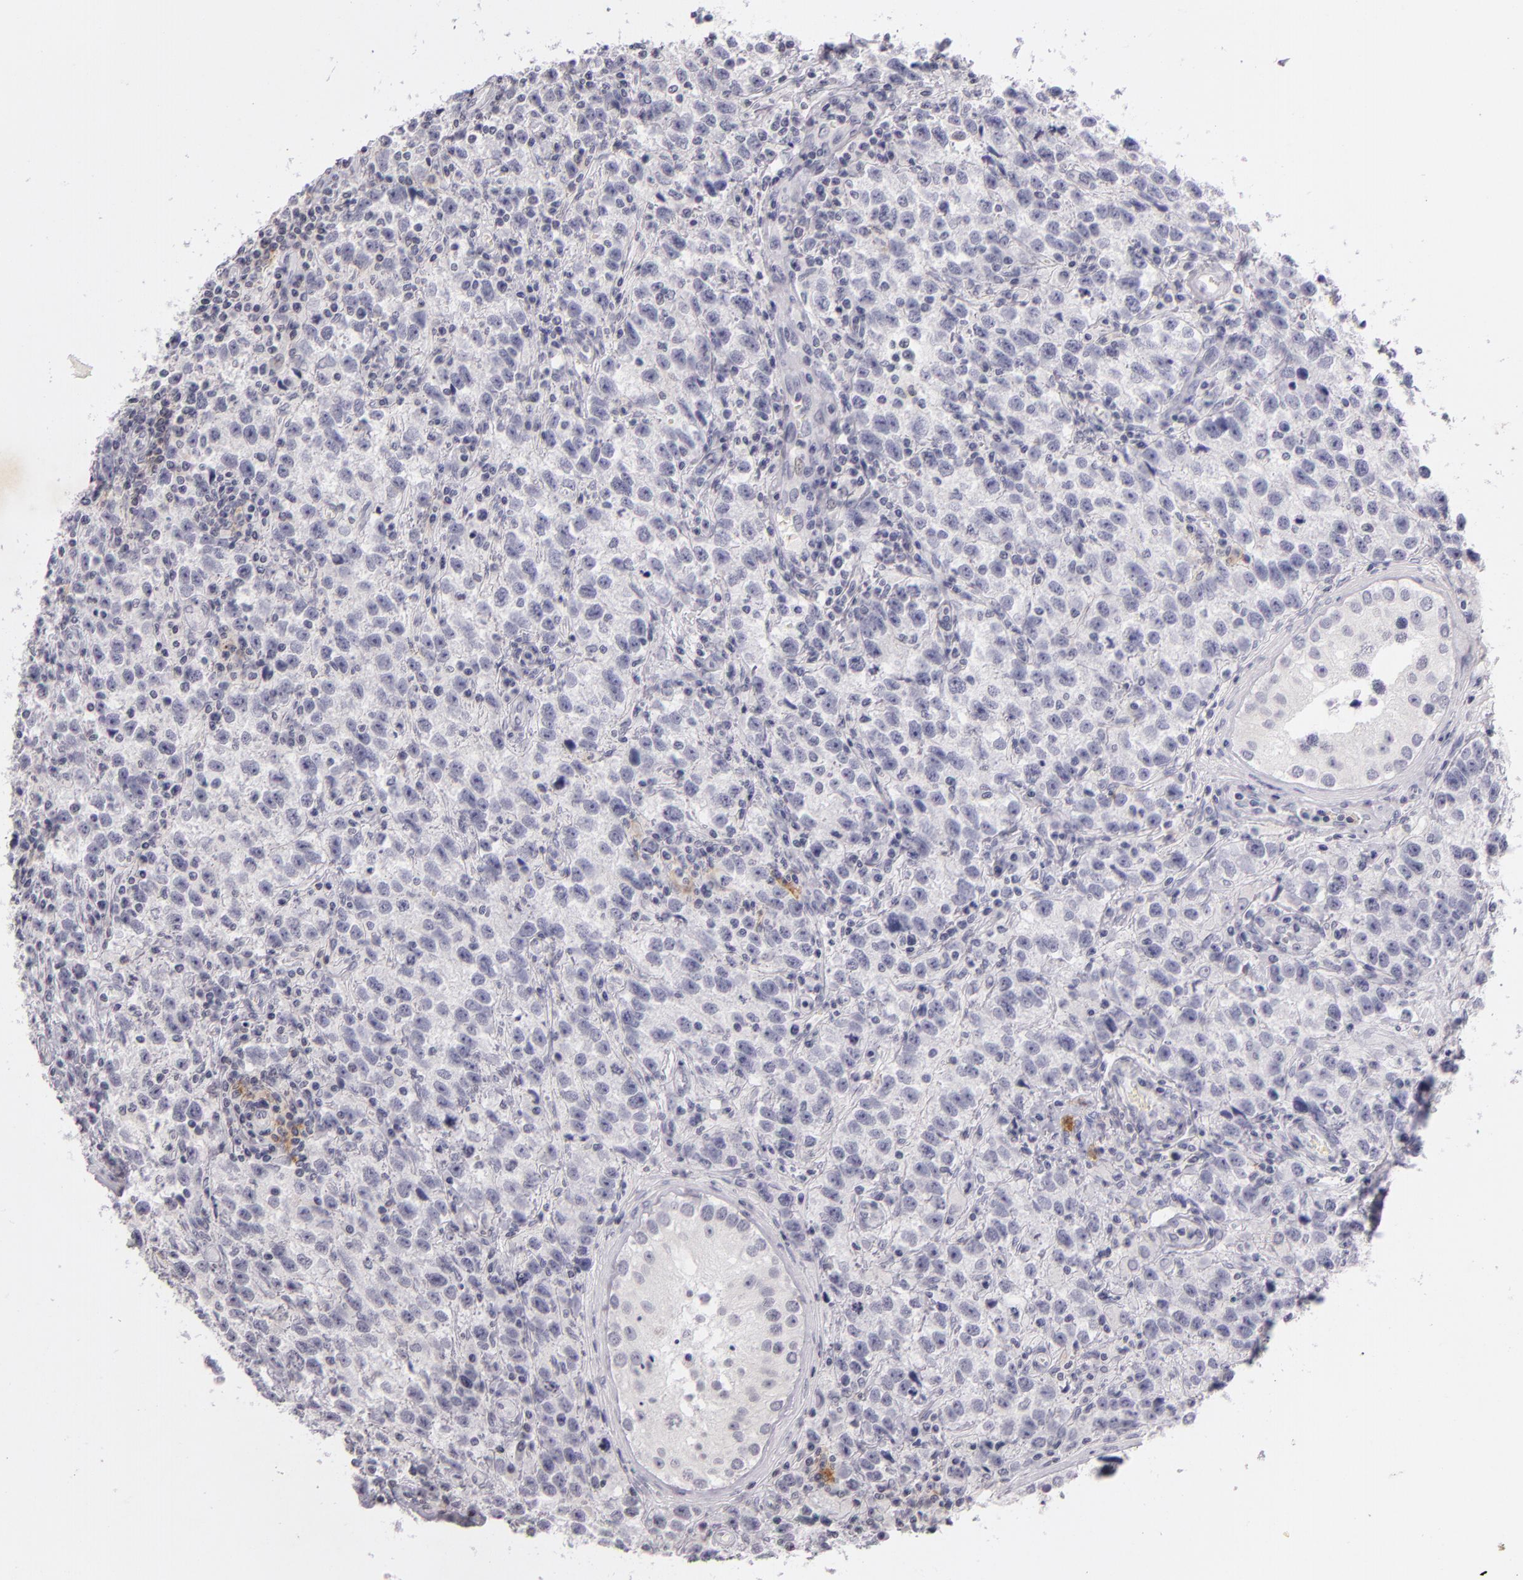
{"staining": {"intensity": "negative", "quantity": "none", "location": "none"}, "tissue": "testis cancer", "cell_type": "Tumor cells", "image_type": "cancer", "snomed": [{"axis": "morphology", "description": "Seminoma, NOS"}, {"axis": "topography", "description": "Testis"}], "caption": "DAB (3,3'-diaminobenzidine) immunohistochemical staining of human testis seminoma shows no significant positivity in tumor cells. The staining was performed using DAB (3,3'-diaminobenzidine) to visualize the protein expression in brown, while the nuclei were stained in blue with hematoxylin (Magnification: 20x).", "gene": "CD40", "patient": {"sex": "male", "age": 38}}